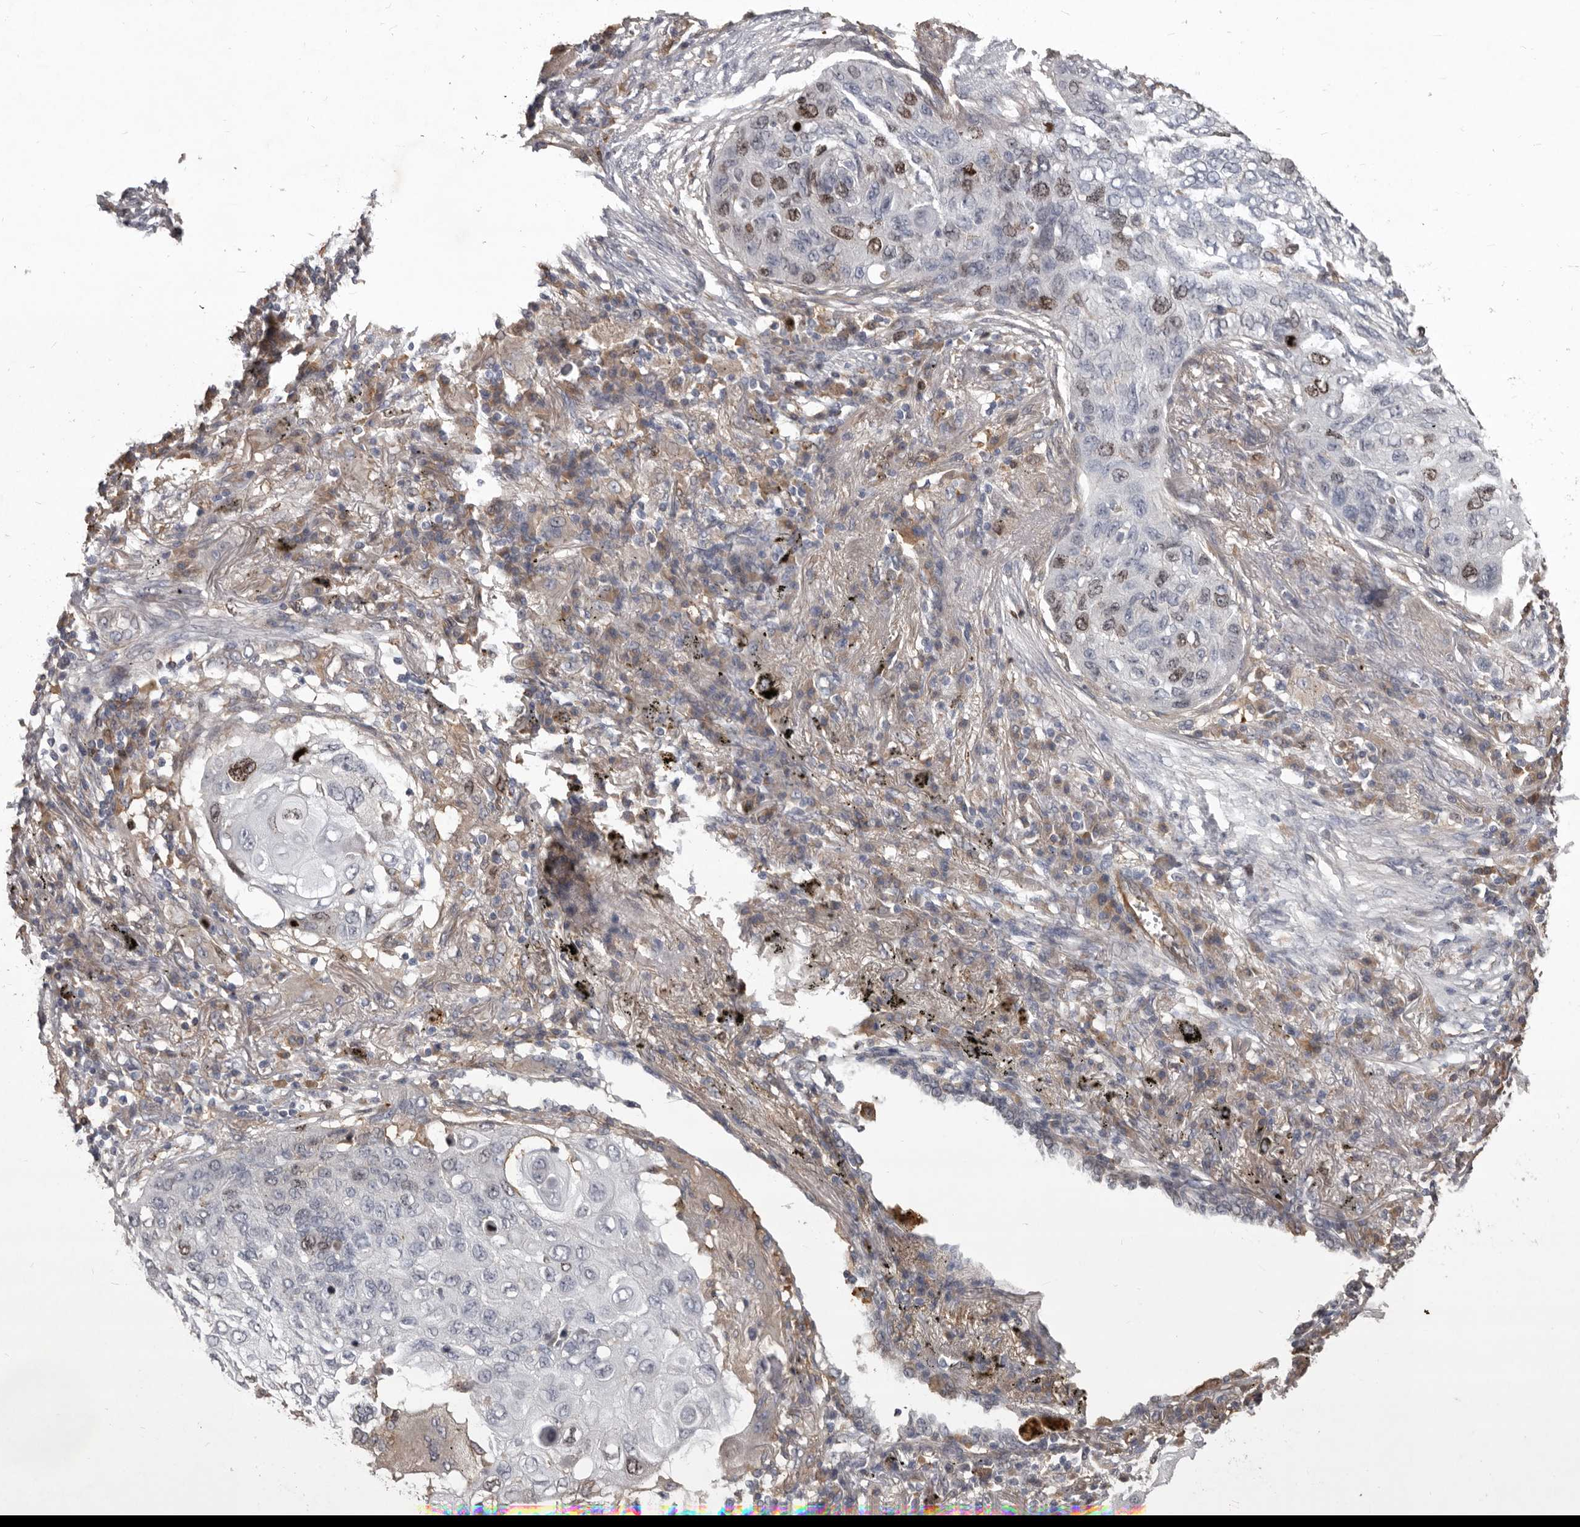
{"staining": {"intensity": "weak", "quantity": "<25%", "location": "nuclear"}, "tissue": "lung cancer", "cell_type": "Tumor cells", "image_type": "cancer", "snomed": [{"axis": "morphology", "description": "Squamous cell carcinoma, NOS"}, {"axis": "topography", "description": "Lung"}], "caption": "Immunohistochemistry of human lung cancer demonstrates no staining in tumor cells. (Stains: DAB (3,3'-diaminobenzidine) immunohistochemistry with hematoxylin counter stain, Microscopy: brightfield microscopy at high magnification).", "gene": "CDCA8", "patient": {"sex": "female", "age": 63}}